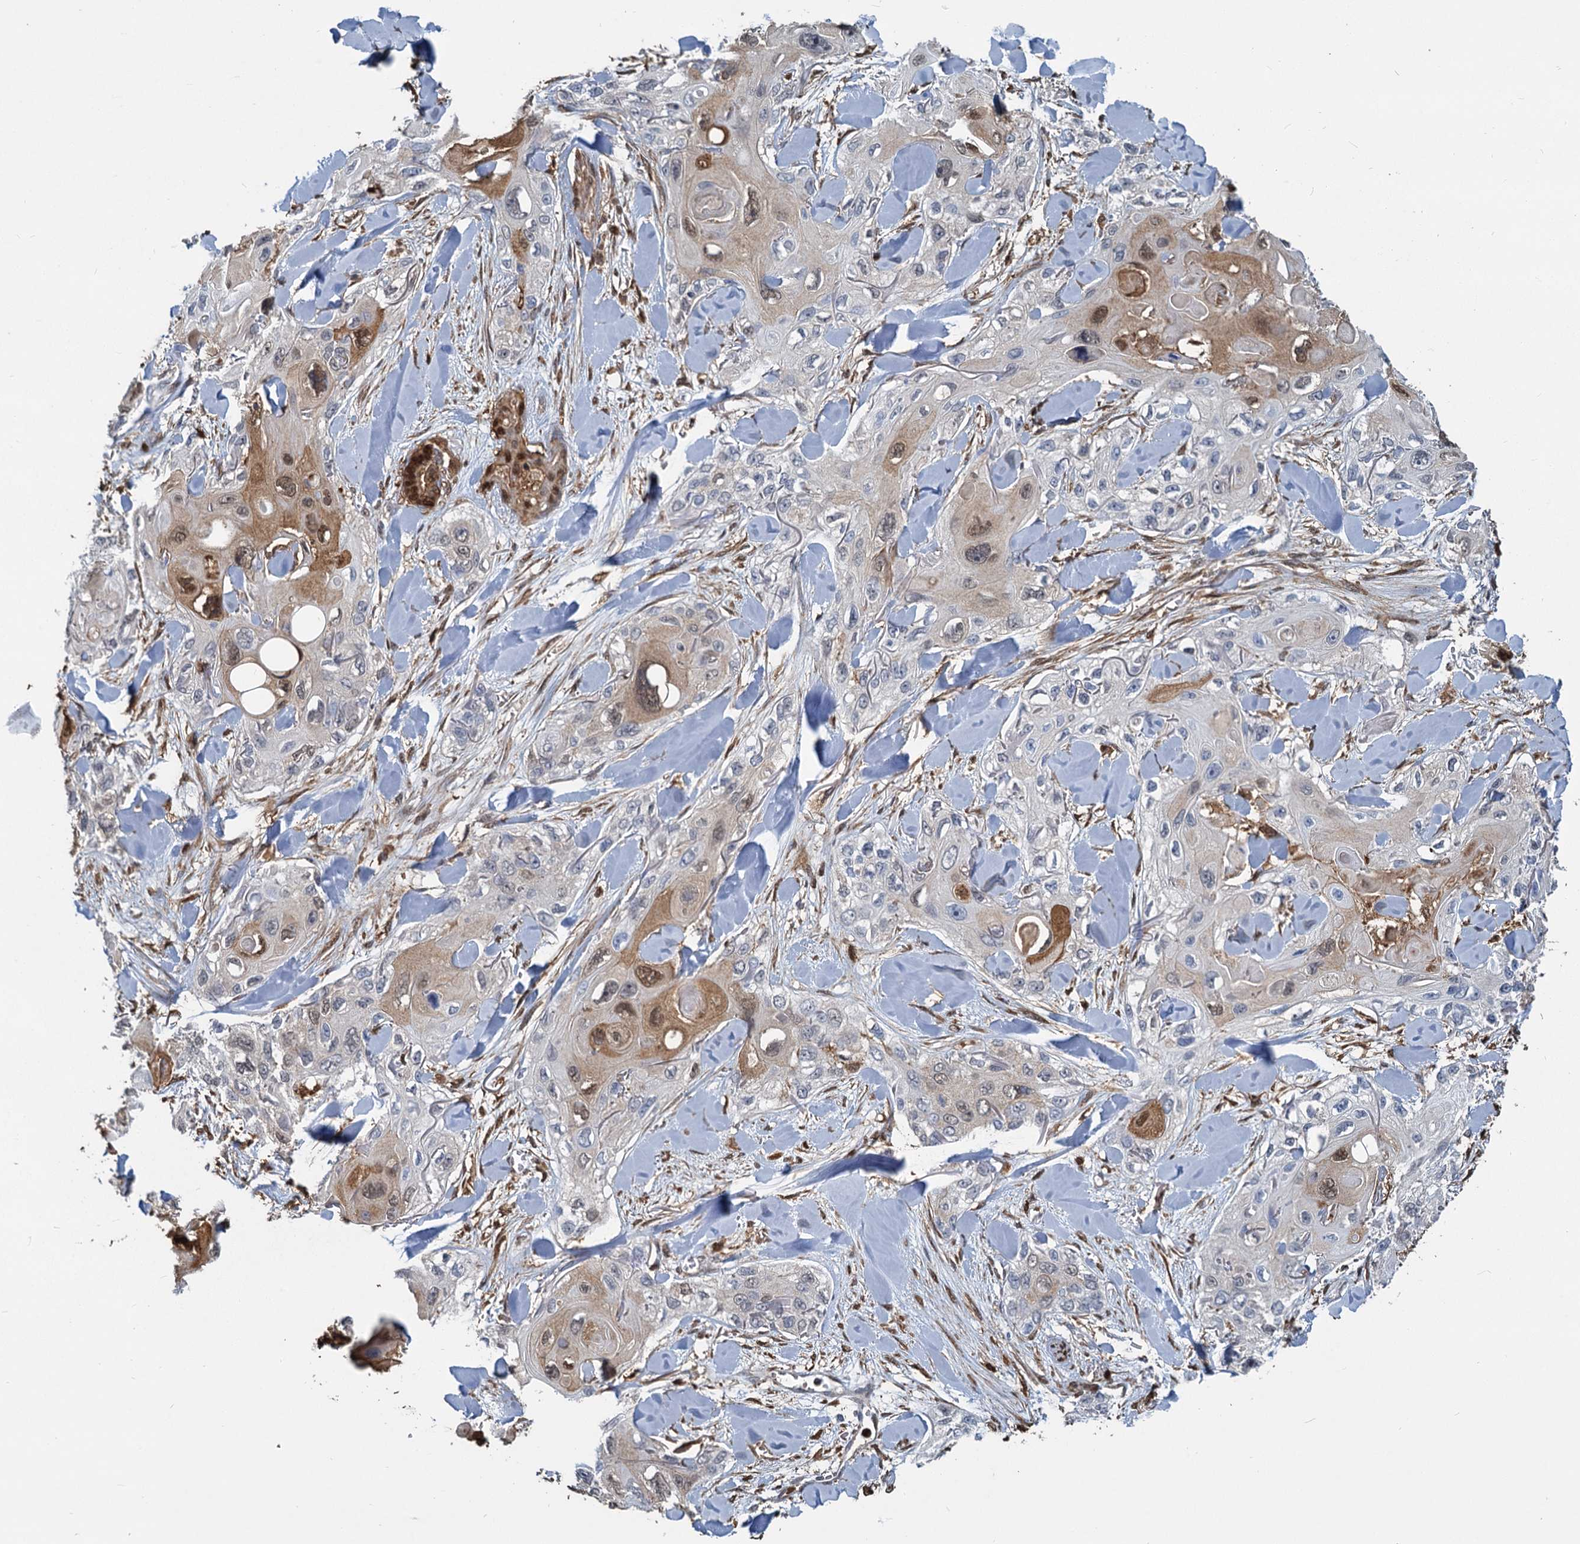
{"staining": {"intensity": "moderate", "quantity": "<25%", "location": "cytoplasmic/membranous,nuclear"}, "tissue": "skin cancer", "cell_type": "Tumor cells", "image_type": "cancer", "snomed": [{"axis": "morphology", "description": "Normal tissue, NOS"}, {"axis": "morphology", "description": "Squamous cell carcinoma, NOS"}, {"axis": "topography", "description": "Skin"}], "caption": "The image displays staining of skin squamous cell carcinoma, revealing moderate cytoplasmic/membranous and nuclear protein staining (brown color) within tumor cells. Nuclei are stained in blue.", "gene": "S100A6", "patient": {"sex": "male", "age": 72}}